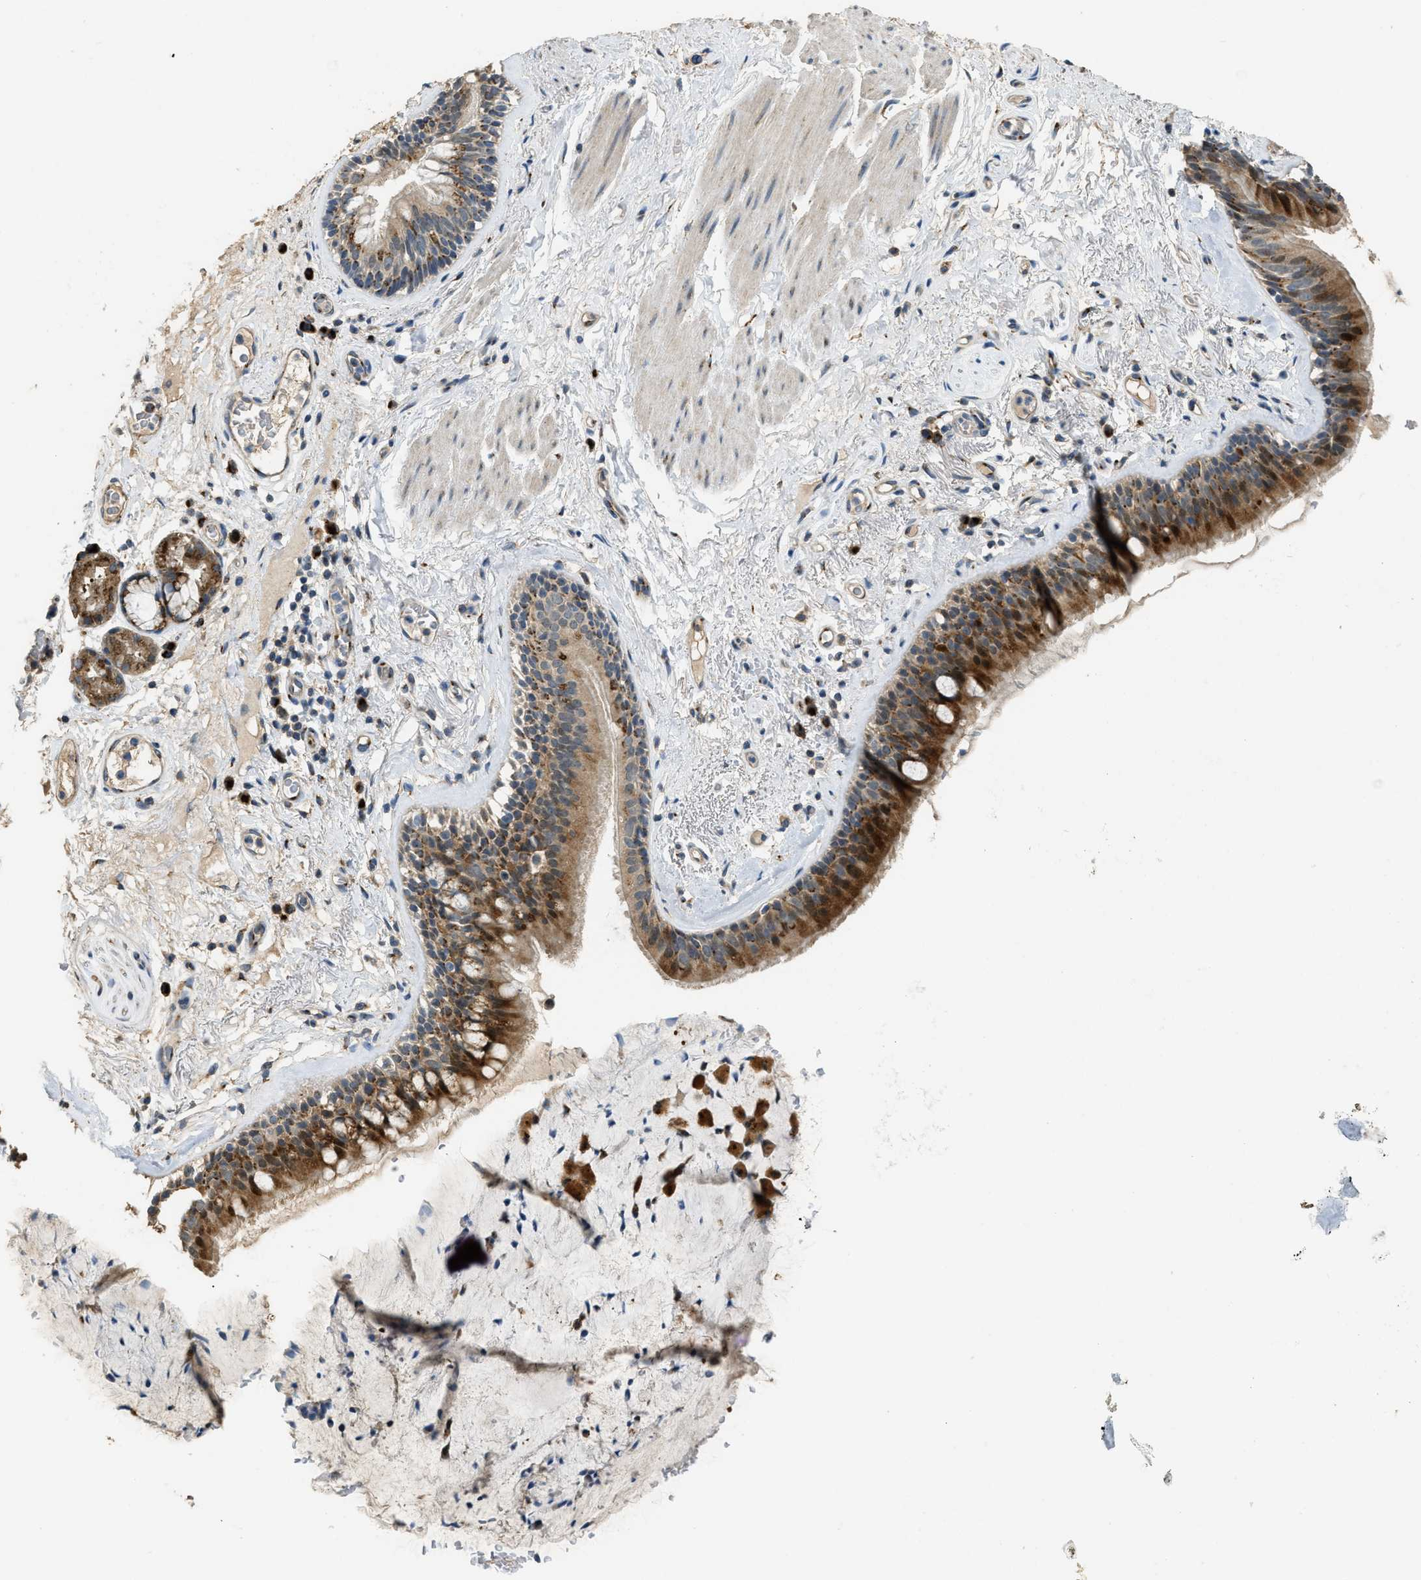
{"staining": {"intensity": "strong", "quantity": ">75%", "location": "cytoplasmic/membranous"}, "tissue": "bronchus", "cell_type": "Respiratory epithelial cells", "image_type": "normal", "snomed": [{"axis": "morphology", "description": "Normal tissue, NOS"}, {"axis": "topography", "description": "Cartilage tissue"}], "caption": "IHC of unremarkable bronchus displays high levels of strong cytoplasmic/membranous positivity in about >75% of respiratory epithelial cells. Using DAB (brown) and hematoxylin (blue) stains, captured at high magnification using brightfield microscopy.", "gene": "IPO7", "patient": {"sex": "female", "age": 63}}